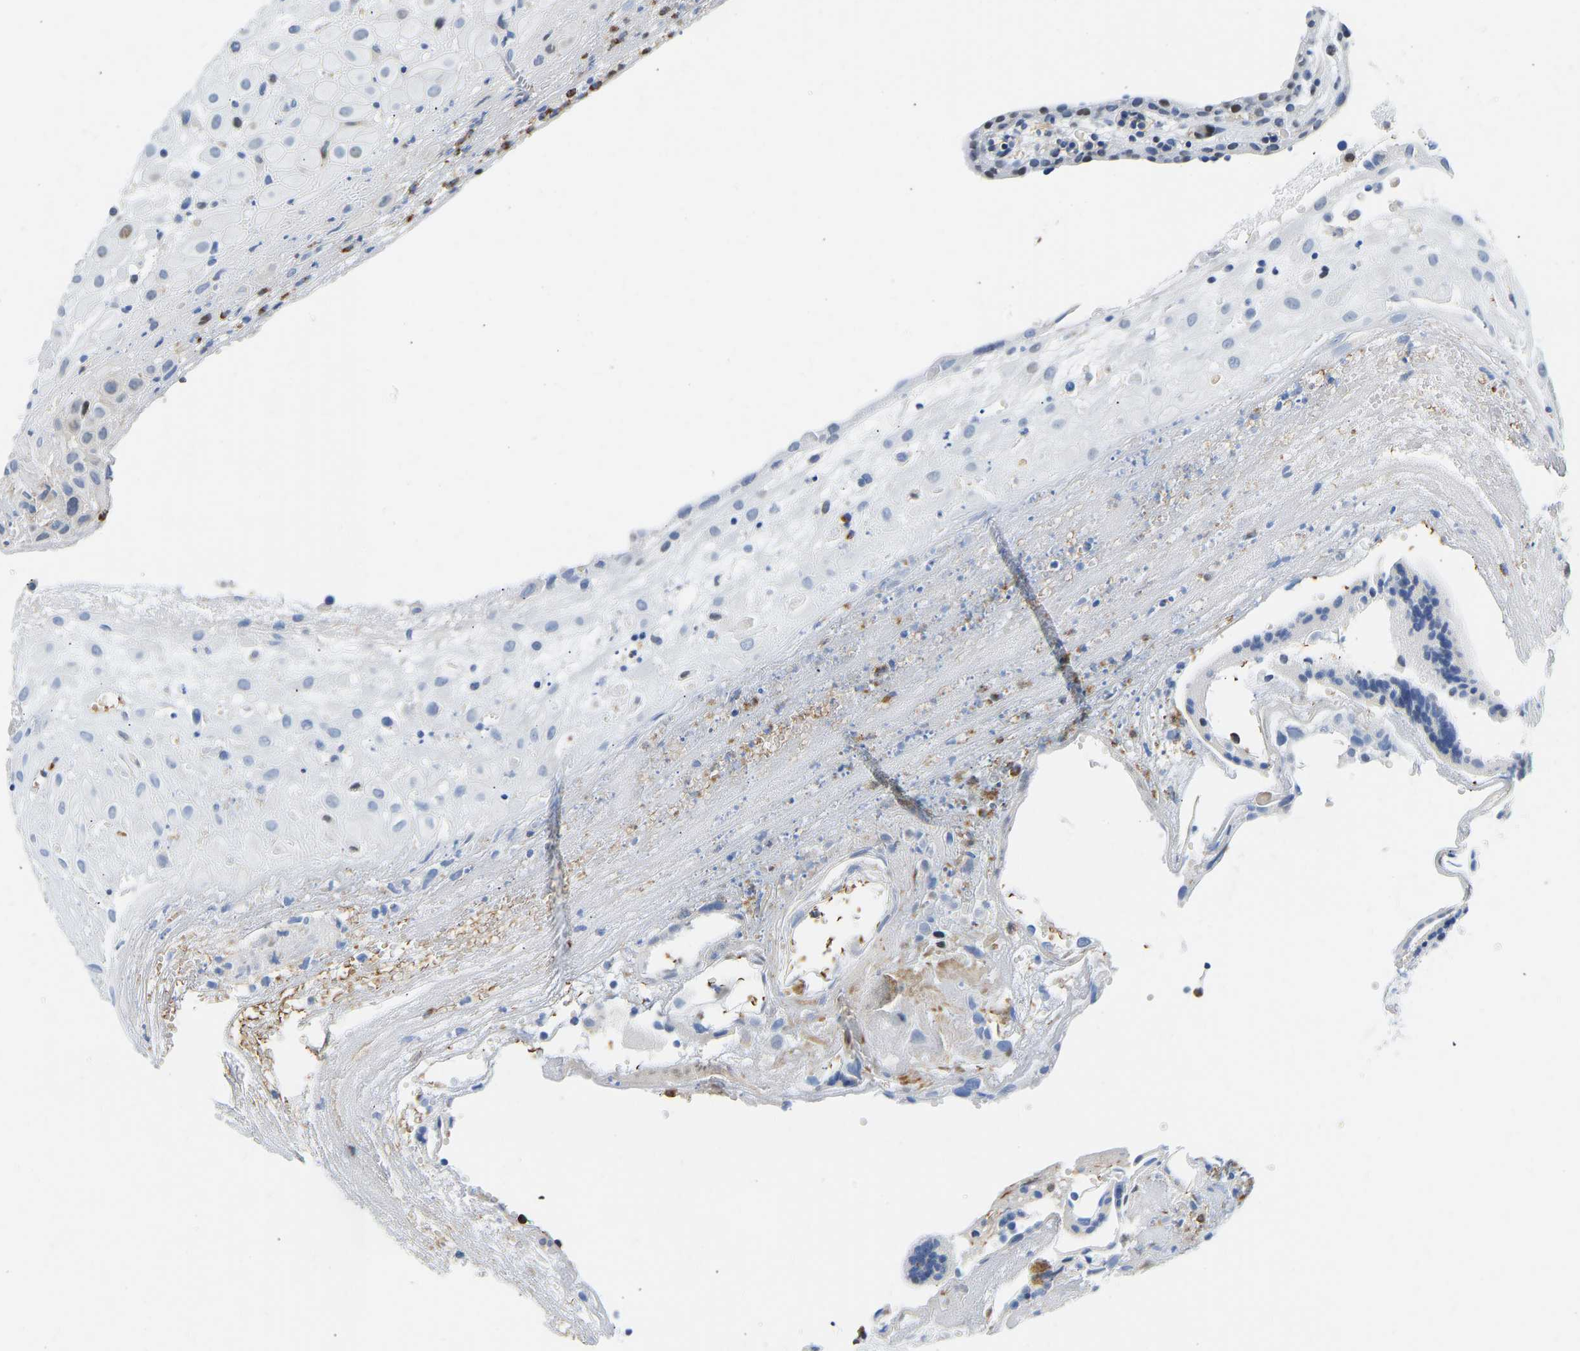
{"staining": {"intensity": "negative", "quantity": "none", "location": "none"}, "tissue": "placenta", "cell_type": "Decidual cells", "image_type": "normal", "snomed": [{"axis": "morphology", "description": "Normal tissue, NOS"}, {"axis": "topography", "description": "Placenta"}], "caption": "An IHC micrograph of unremarkable placenta is shown. There is no staining in decidual cells of placenta.", "gene": "HDAC5", "patient": {"sex": "female", "age": 18}}